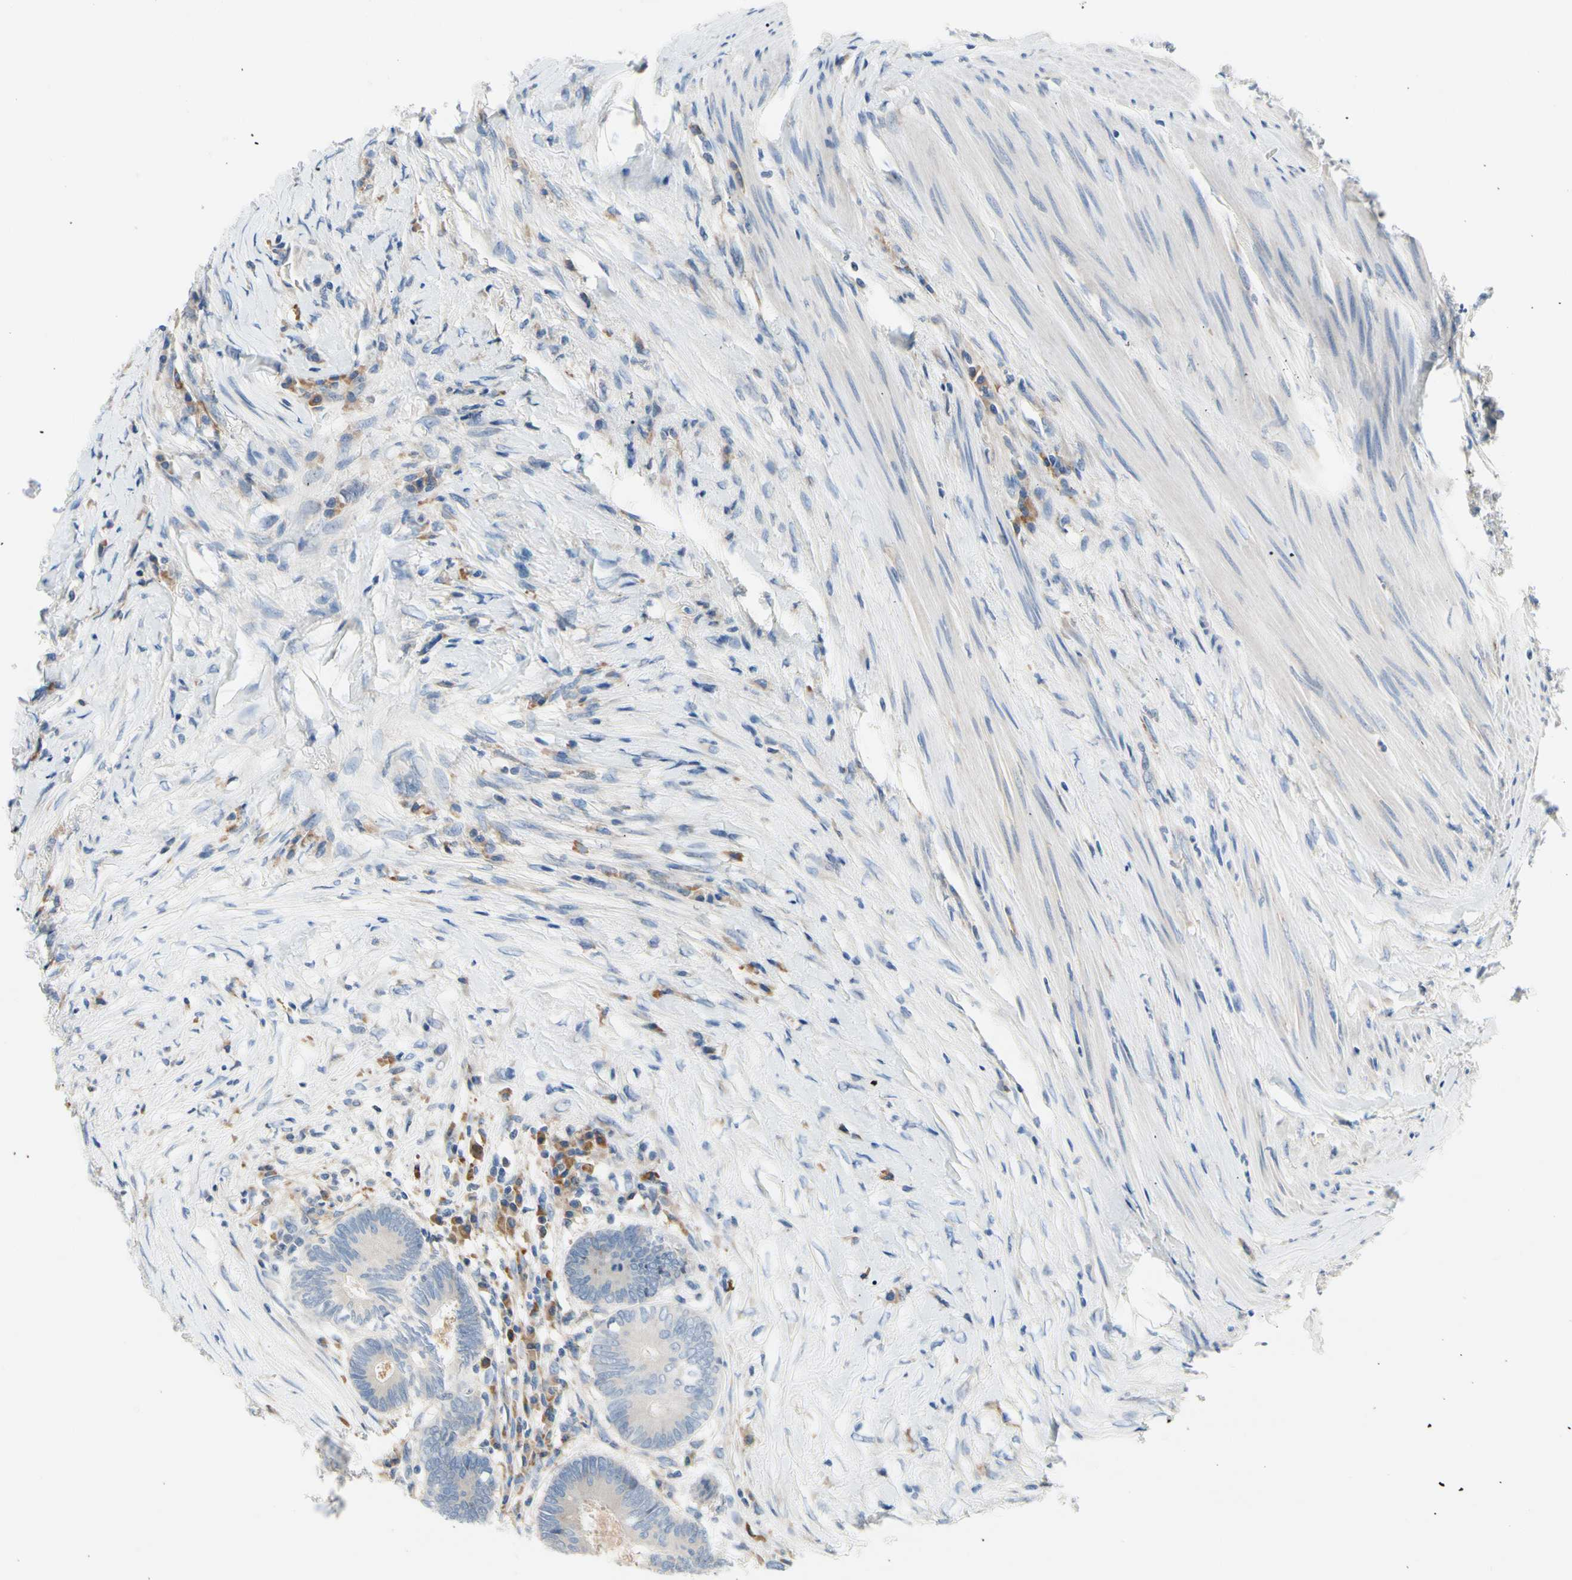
{"staining": {"intensity": "negative", "quantity": "none", "location": "none"}, "tissue": "colorectal cancer", "cell_type": "Tumor cells", "image_type": "cancer", "snomed": [{"axis": "morphology", "description": "Adenocarcinoma, NOS"}, {"axis": "topography", "description": "Rectum"}], "caption": "Colorectal cancer was stained to show a protein in brown. There is no significant expression in tumor cells.", "gene": "STXBP1", "patient": {"sex": "male", "age": 63}}